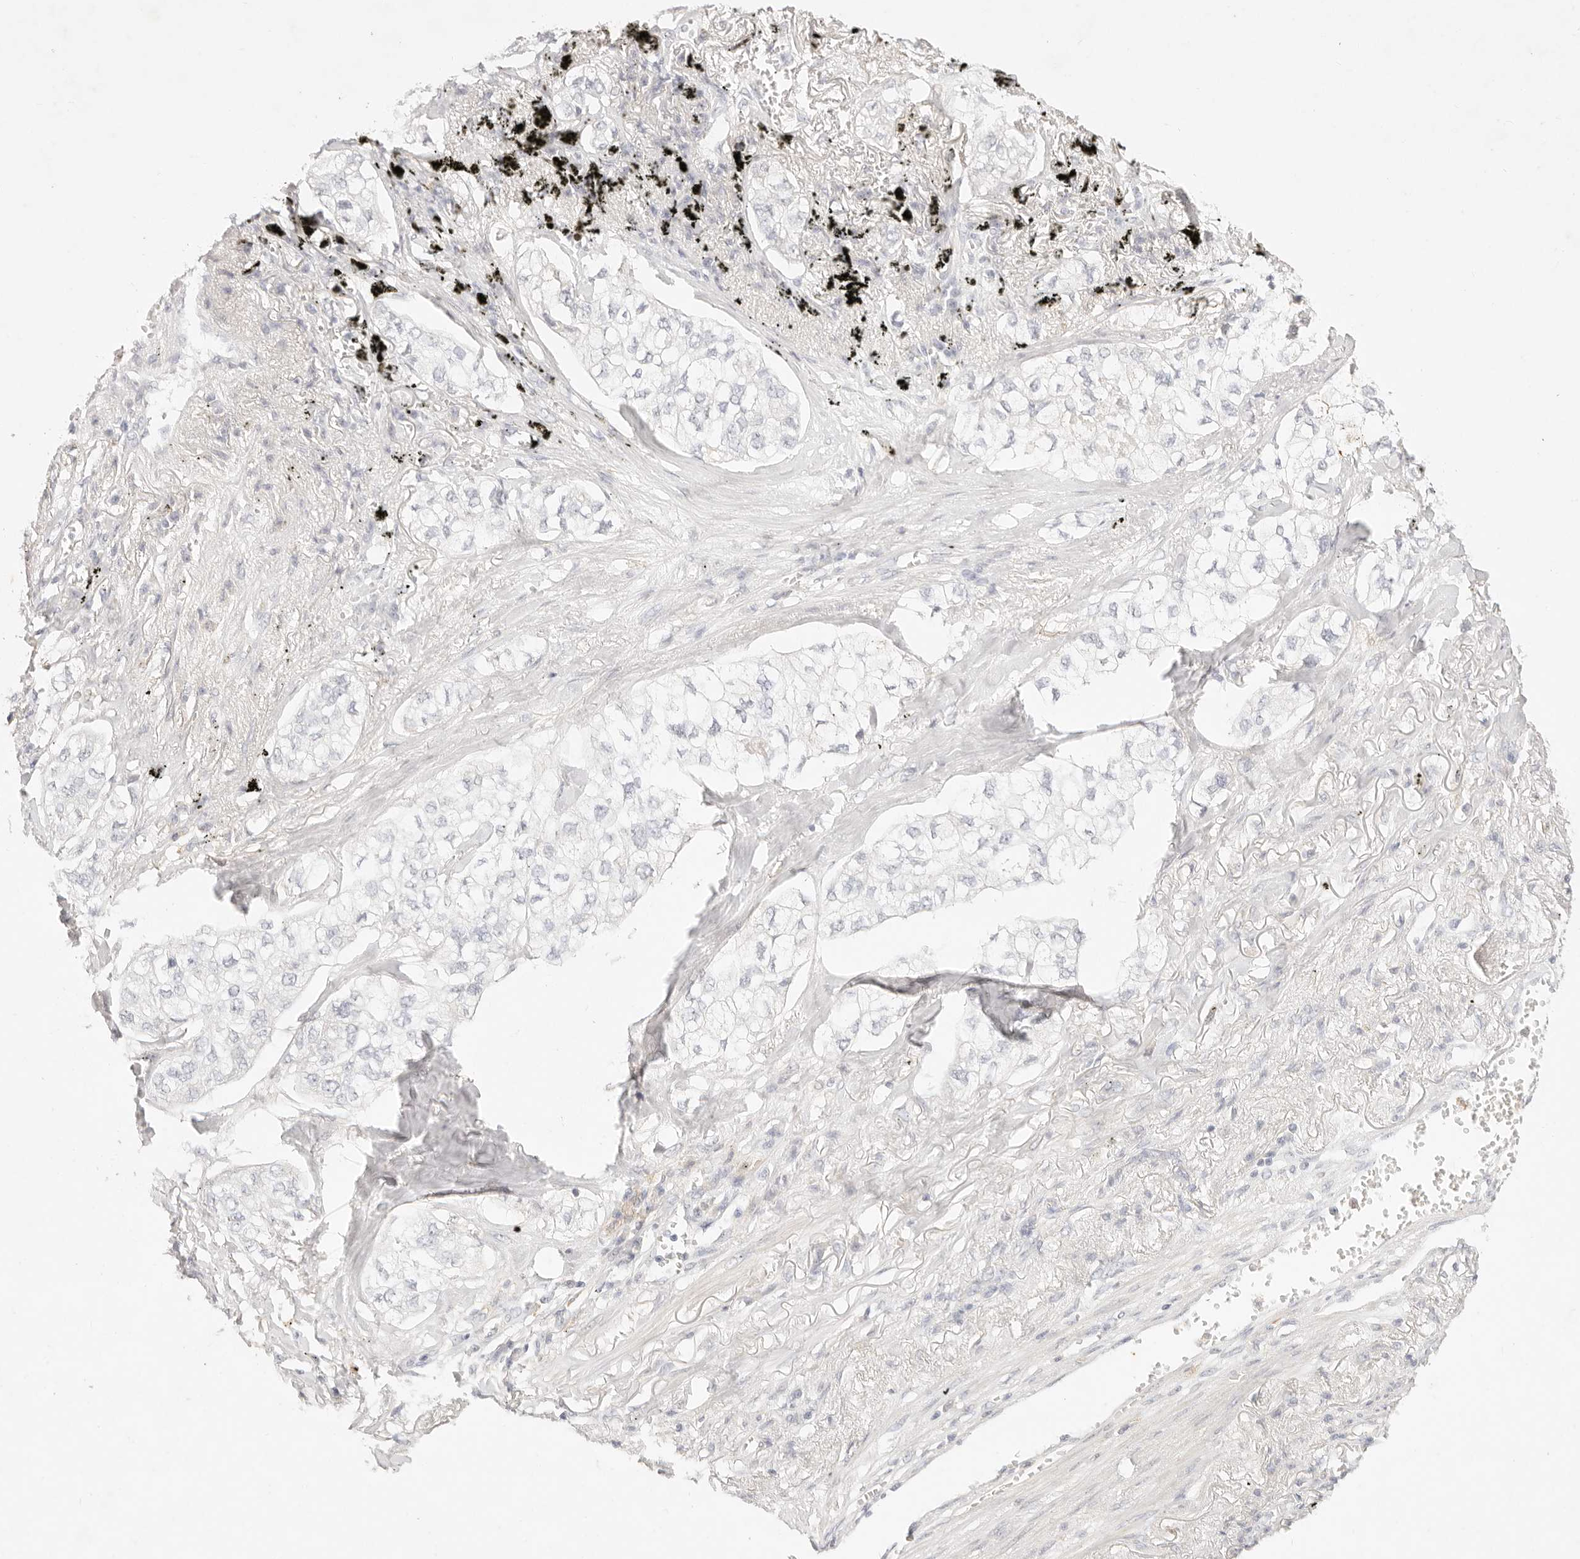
{"staining": {"intensity": "negative", "quantity": "none", "location": "none"}, "tissue": "lung cancer", "cell_type": "Tumor cells", "image_type": "cancer", "snomed": [{"axis": "morphology", "description": "Adenocarcinoma, NOS"}, {"axis": "topography", "description": "Lung"}], "caption": "Human lung cancer stained for a protein using immunohistochemistry demonstrates no positivity in tumor cells.", "gene": "GPR84", "patient": {"sex": "male", "age": 65}}